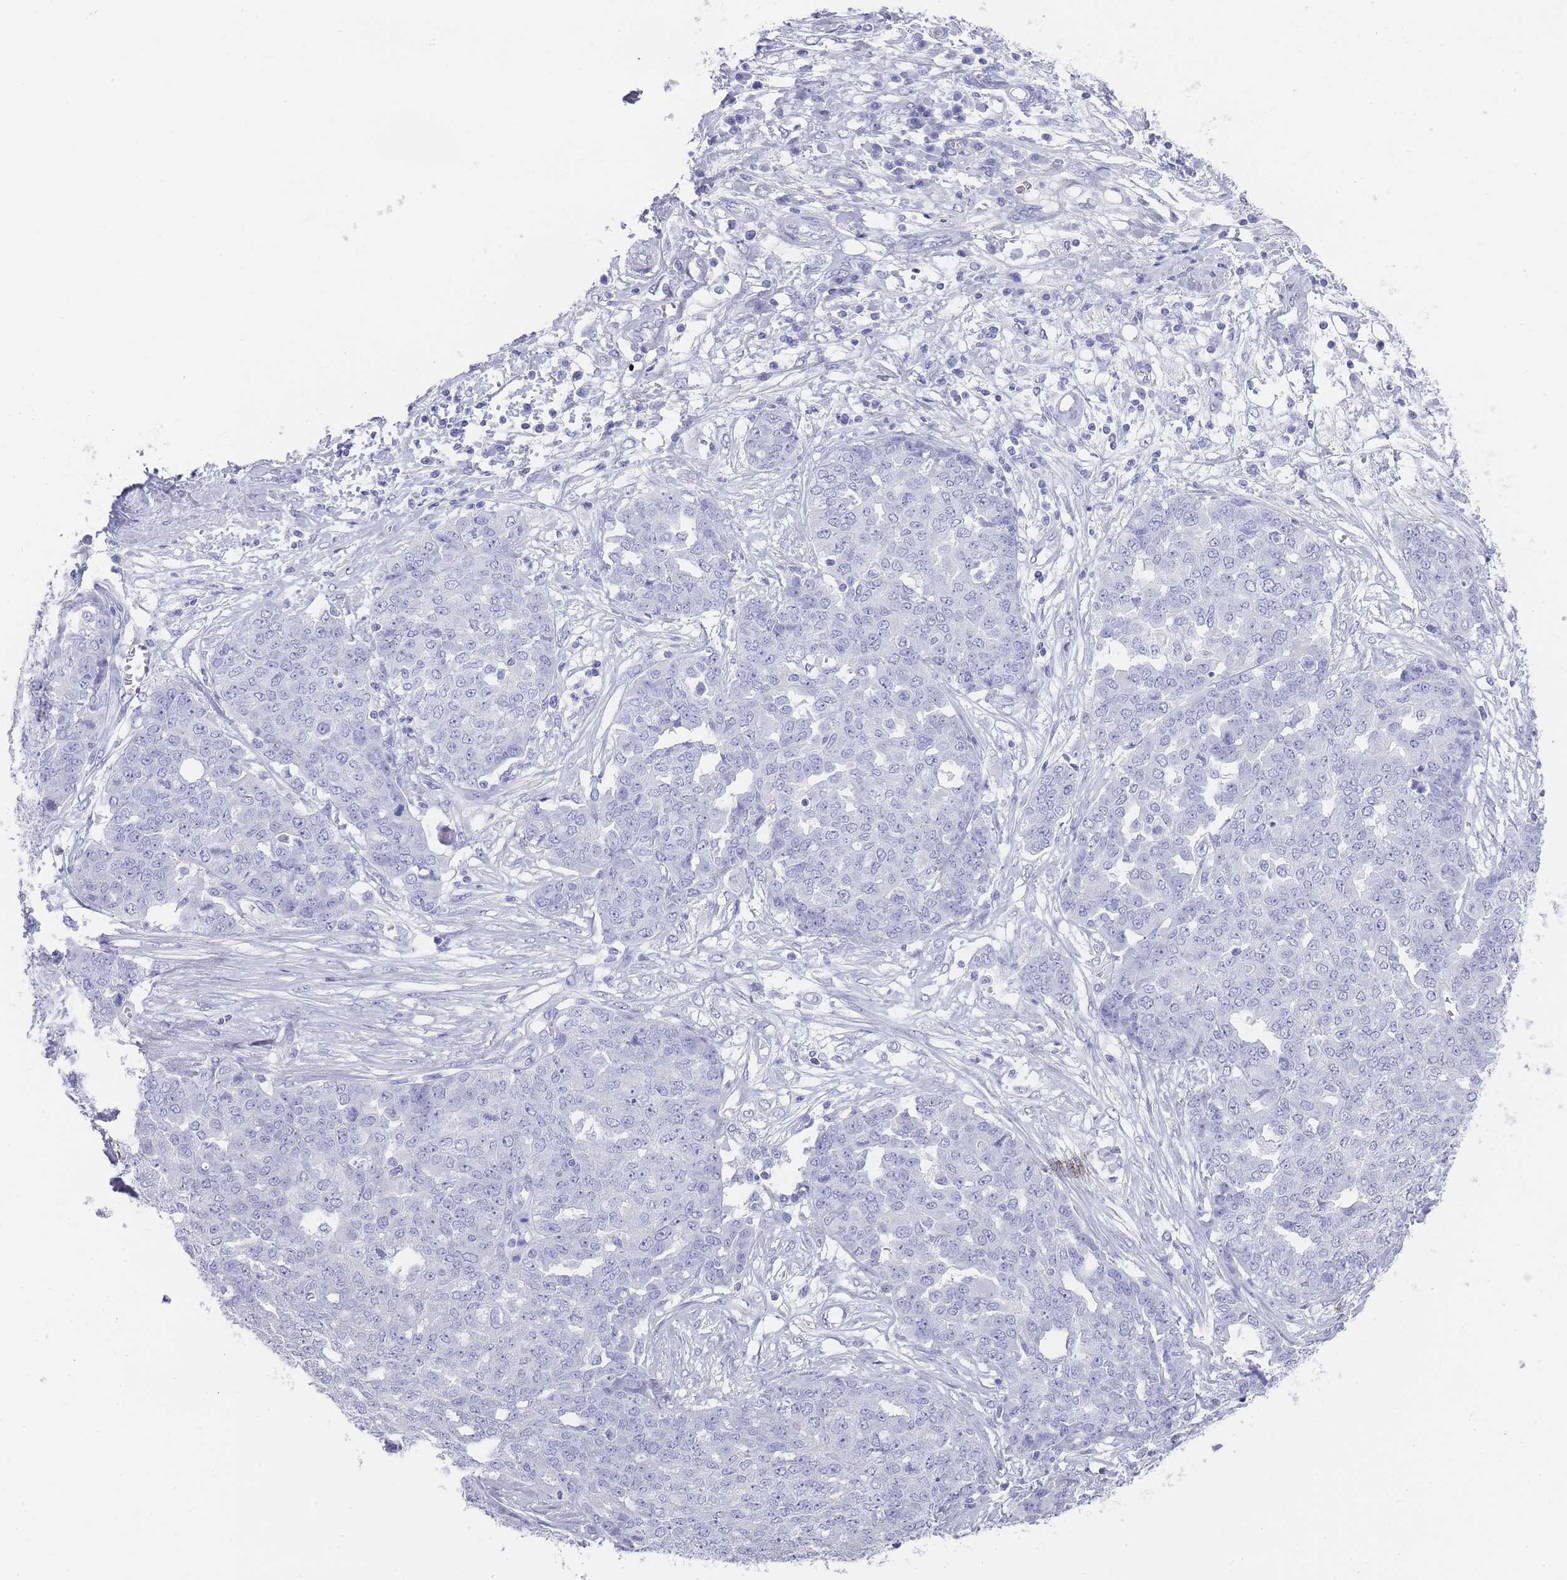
{"staining": {"intensity": "negative", "quantity": "none", "location": "none"}, "tissue": "ovarian cancer", "cell_type": "Tumor cells", "image_type": "cancer", "snomed": [{"axis": "morphology", "description": "Cystadenocarcinoma, serous, NOS"}, {"axis": "topography", "description": "Soft tissue"}, {"axis": "topography", "description": "Ovary"}], "caption": "Ovarian cancer (serous cystadenocarcinoma) stained for a protein using immunohistochemistry (IHC) reveals no staining tumor cells.", "gene": "RAB2B", "patient": {"sex": "female", "age": 57}}